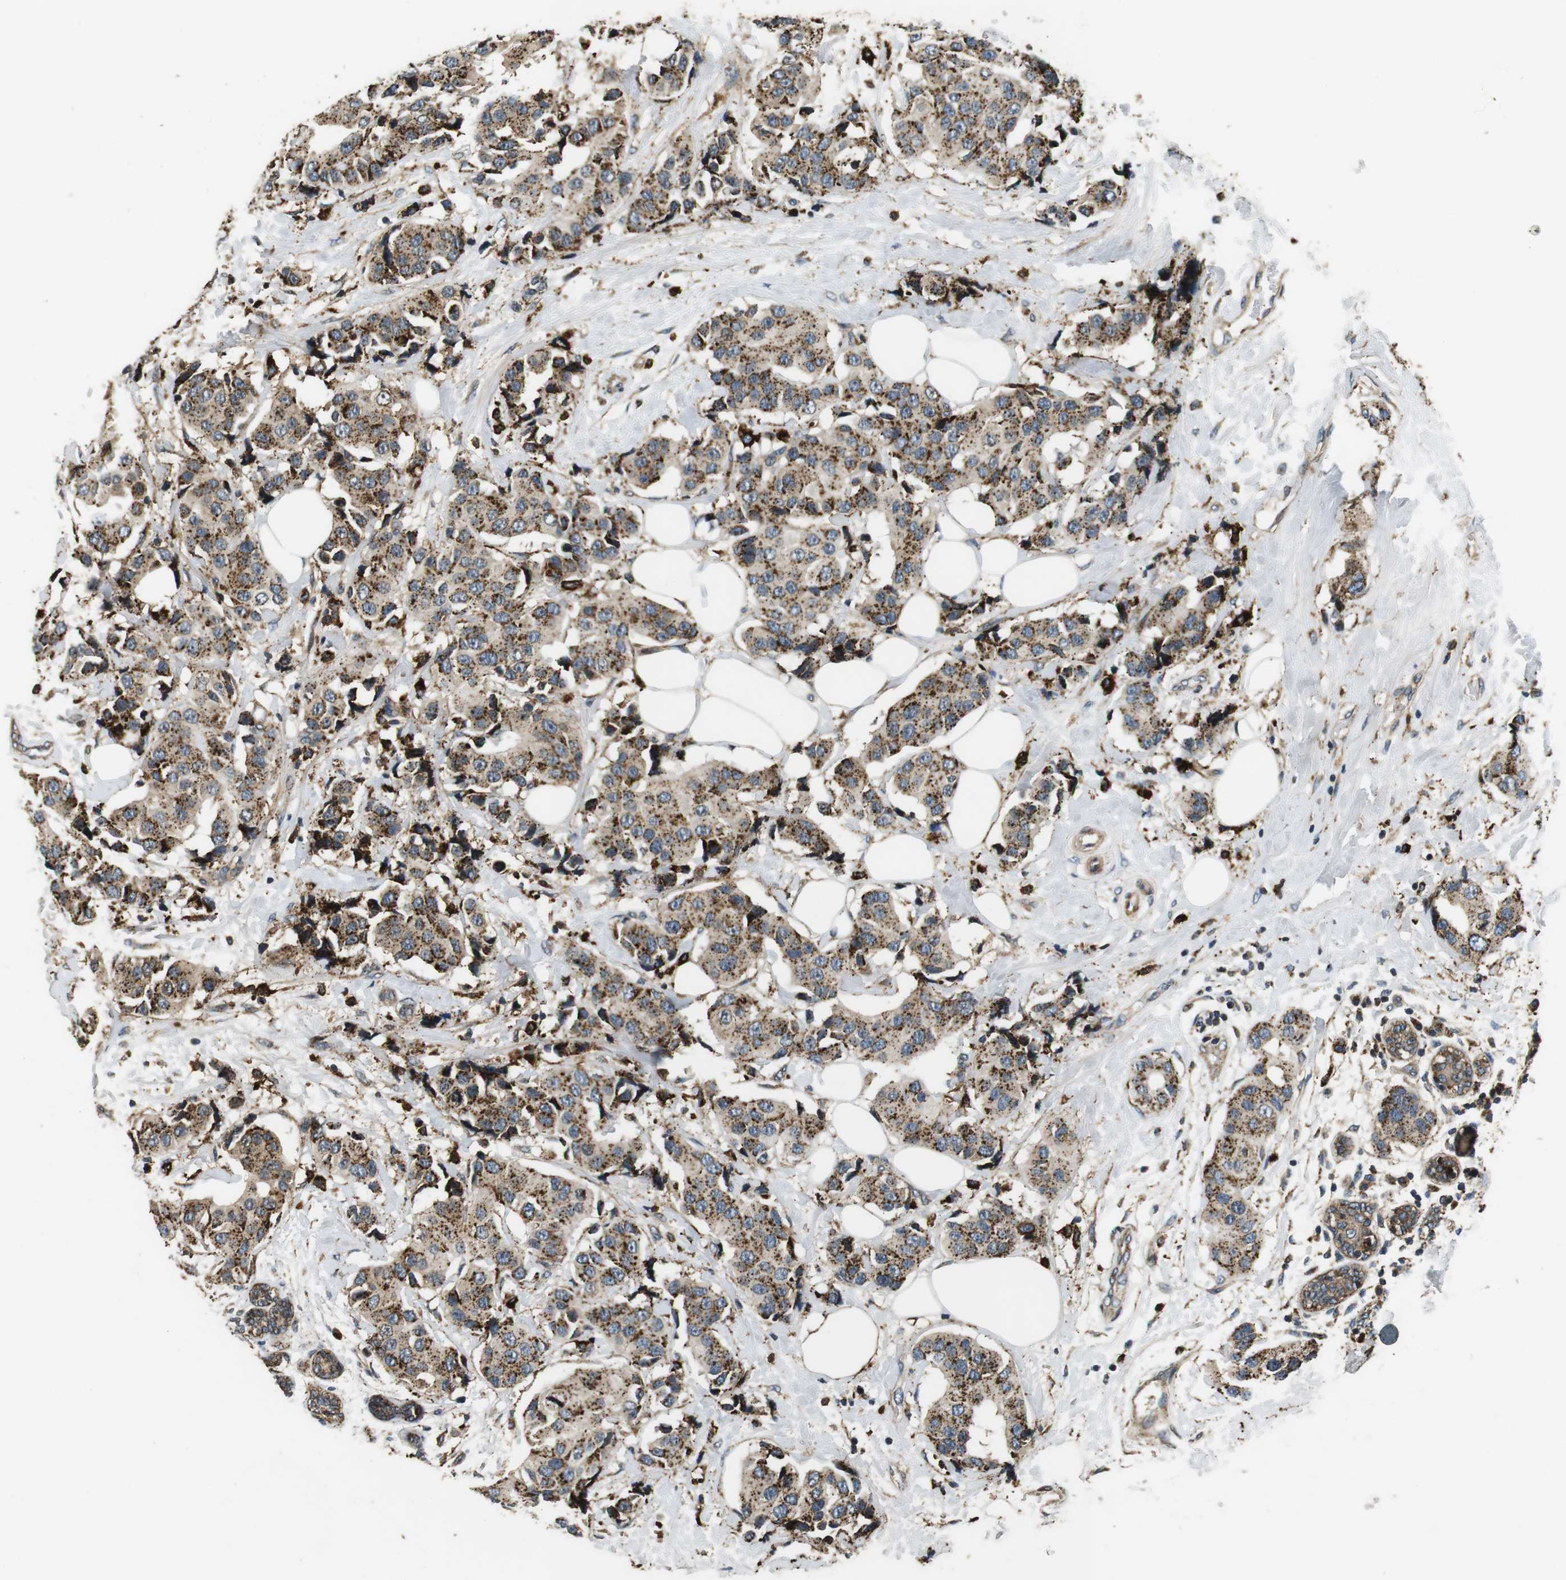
{"staining": {"intensity": "moderate", "quantity": ">75%", "location": "cytoplasmic/membranous"}, "tissue": "breast cancer", "cell_type": "Tumor cells", "image_type": "cancer", "snomed": [{"axis": "morphology", "description": "Normal tissue, NOS"}, {"axis": "morphology", "description": "Duct carcinoma"}, {"axis": "topography", "description": "Breast"}], "caption": "There is medium levels of moderate cytoplasmic/membranous expression in tumor cells of infiltrating ductal carcinoma (breast), as demonstrated by immunohistochemical staining (brown color).", "gene": "TXNRD1", "patient": {"sex": "female", "age": 39}}